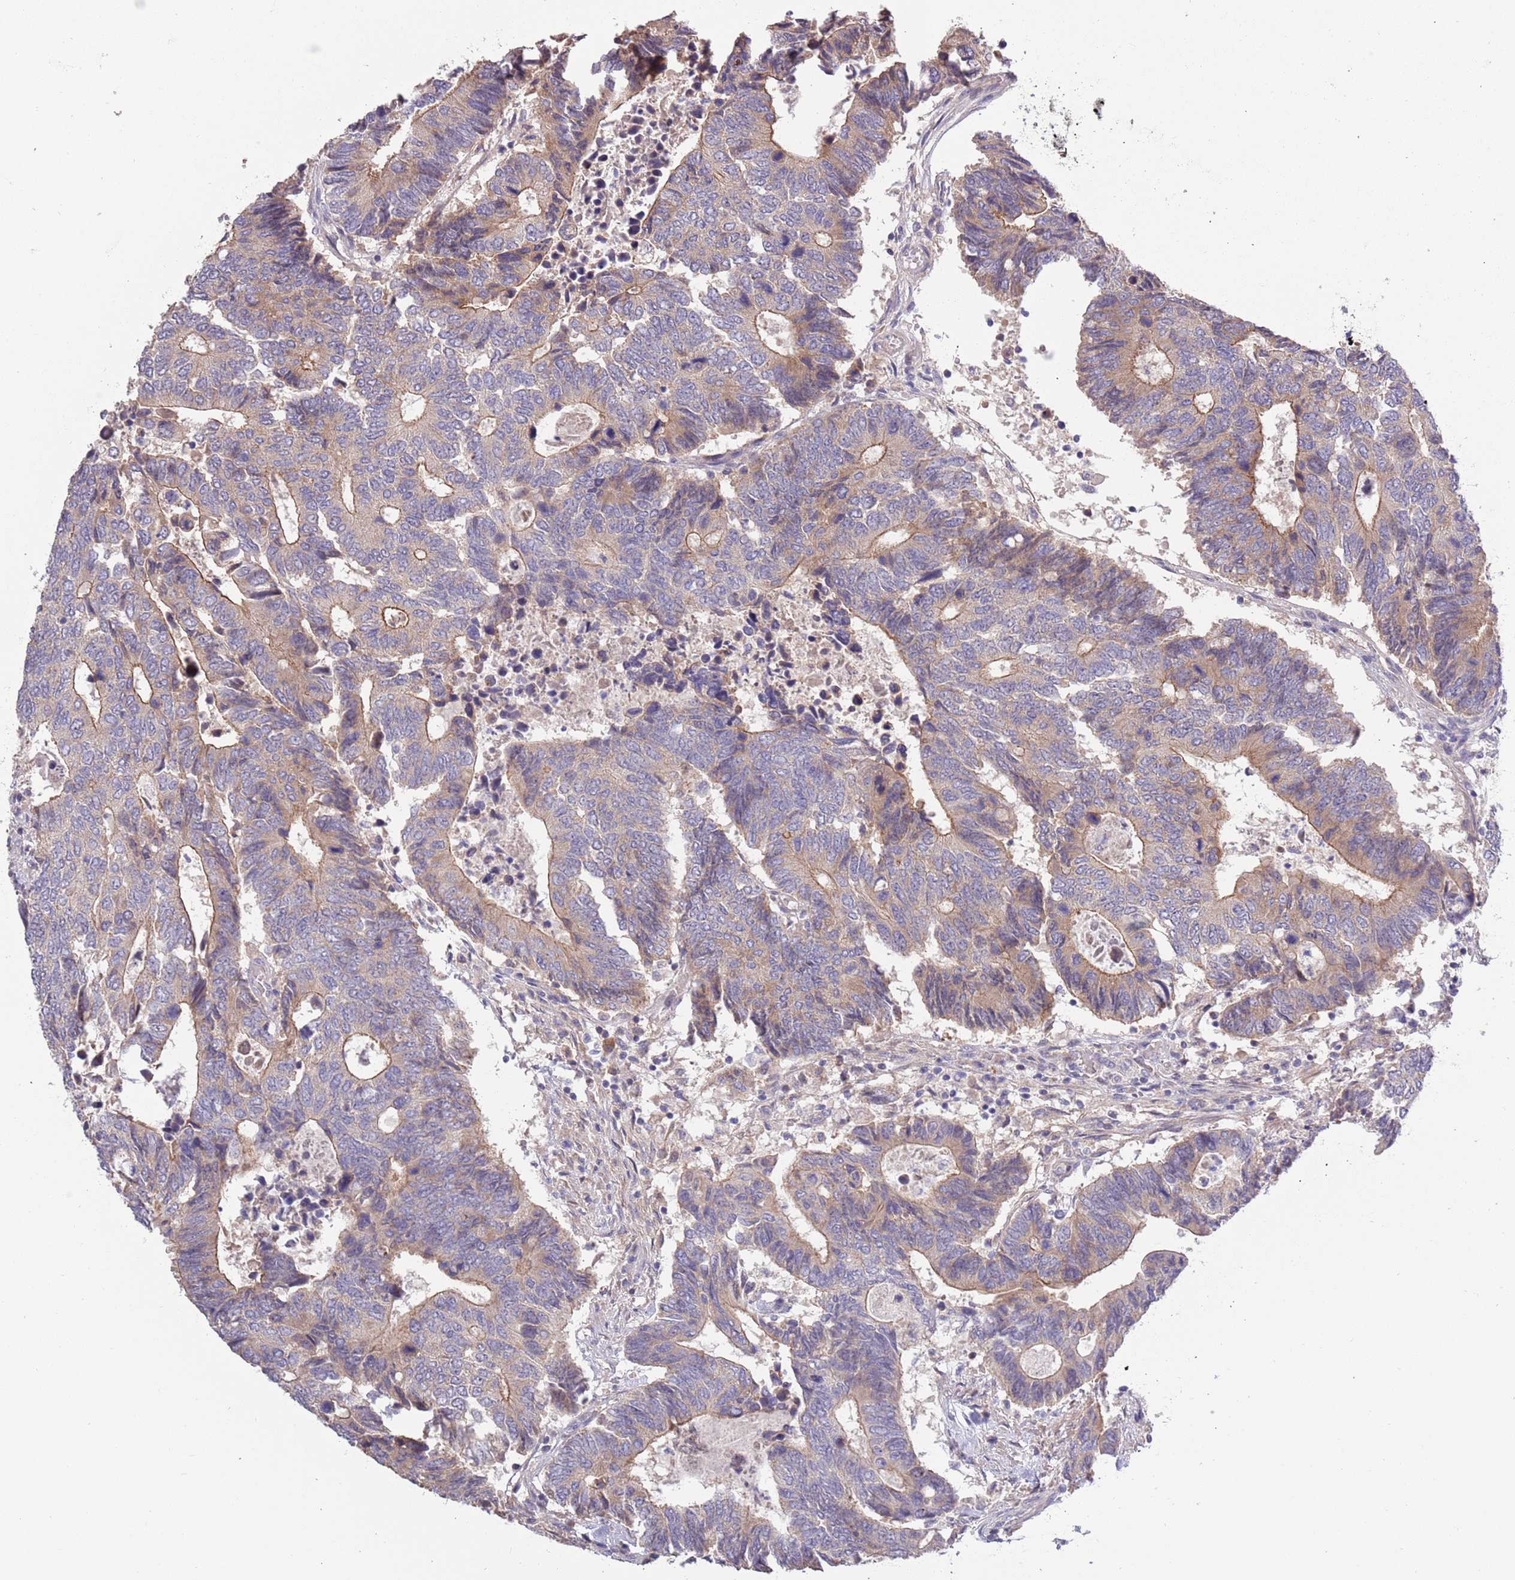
{"staining": {"intensity": "moderate", "quantity": ">75%", "location": "cytoplasmic/membranous"}, "tissue": "colorectal cancer", "cell_type": "Tumor cells", "image_type": "cancer", "snomed": [{"axis": "morphology", "description": "Adenocarcinoma, NOS"}, {"axis": "topography", "description": "Colon"}], "caption": "Immunohistochemical staining of human colorectal cancer reveals medium levels of moderate cytoplasmic/membranous protein positivity in about >75% of tumor cells.", "gene": "SHROOM3", "patient": {"sex": "male", "age": 87}}